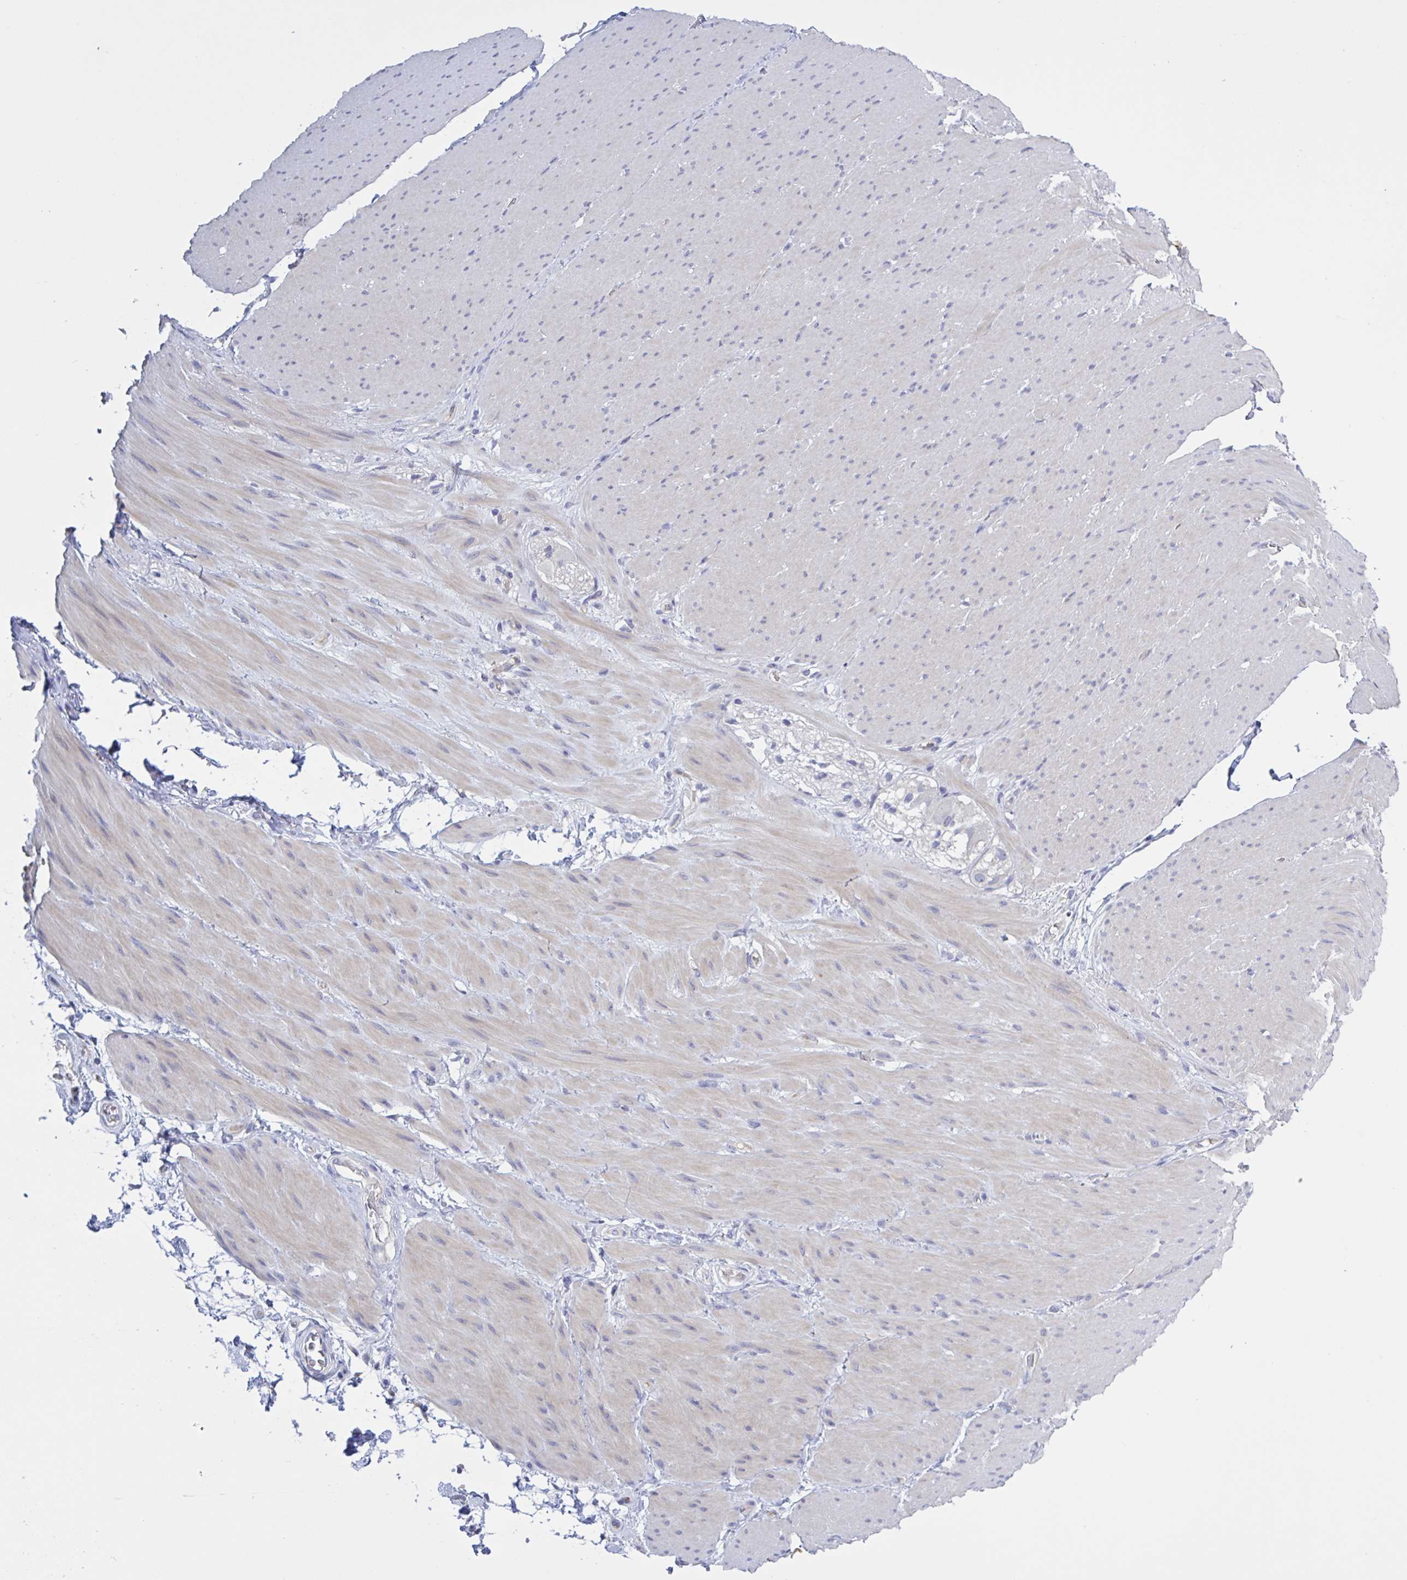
{"staining": {"intensity": "weak", "quantity": "25%-75%", "location": "cytoplasmic/membranous"}, "tissue": "smooth muscle", "cell_type": "Smooth muscle cells", "image_type": "normal", "snomed": [{"axis": "morphology", "description": "Normal tissue, NOS"}, {"axis": "topography", "description": "Smooth muscle"}, {"axis": "topography", "description": "Rectum"}], "caption": "Smooth muscle stained with DAB immunohistochemistry (IHC) reveals low levels of weak cytoplasmic/membranous expression in about 25%-75% of smooth muscle cells. (brown staining indicates protein expression, while blue staining denotes nuclei).", "gene": "ST14", "patient": {"sex": "male", "age": 53}}